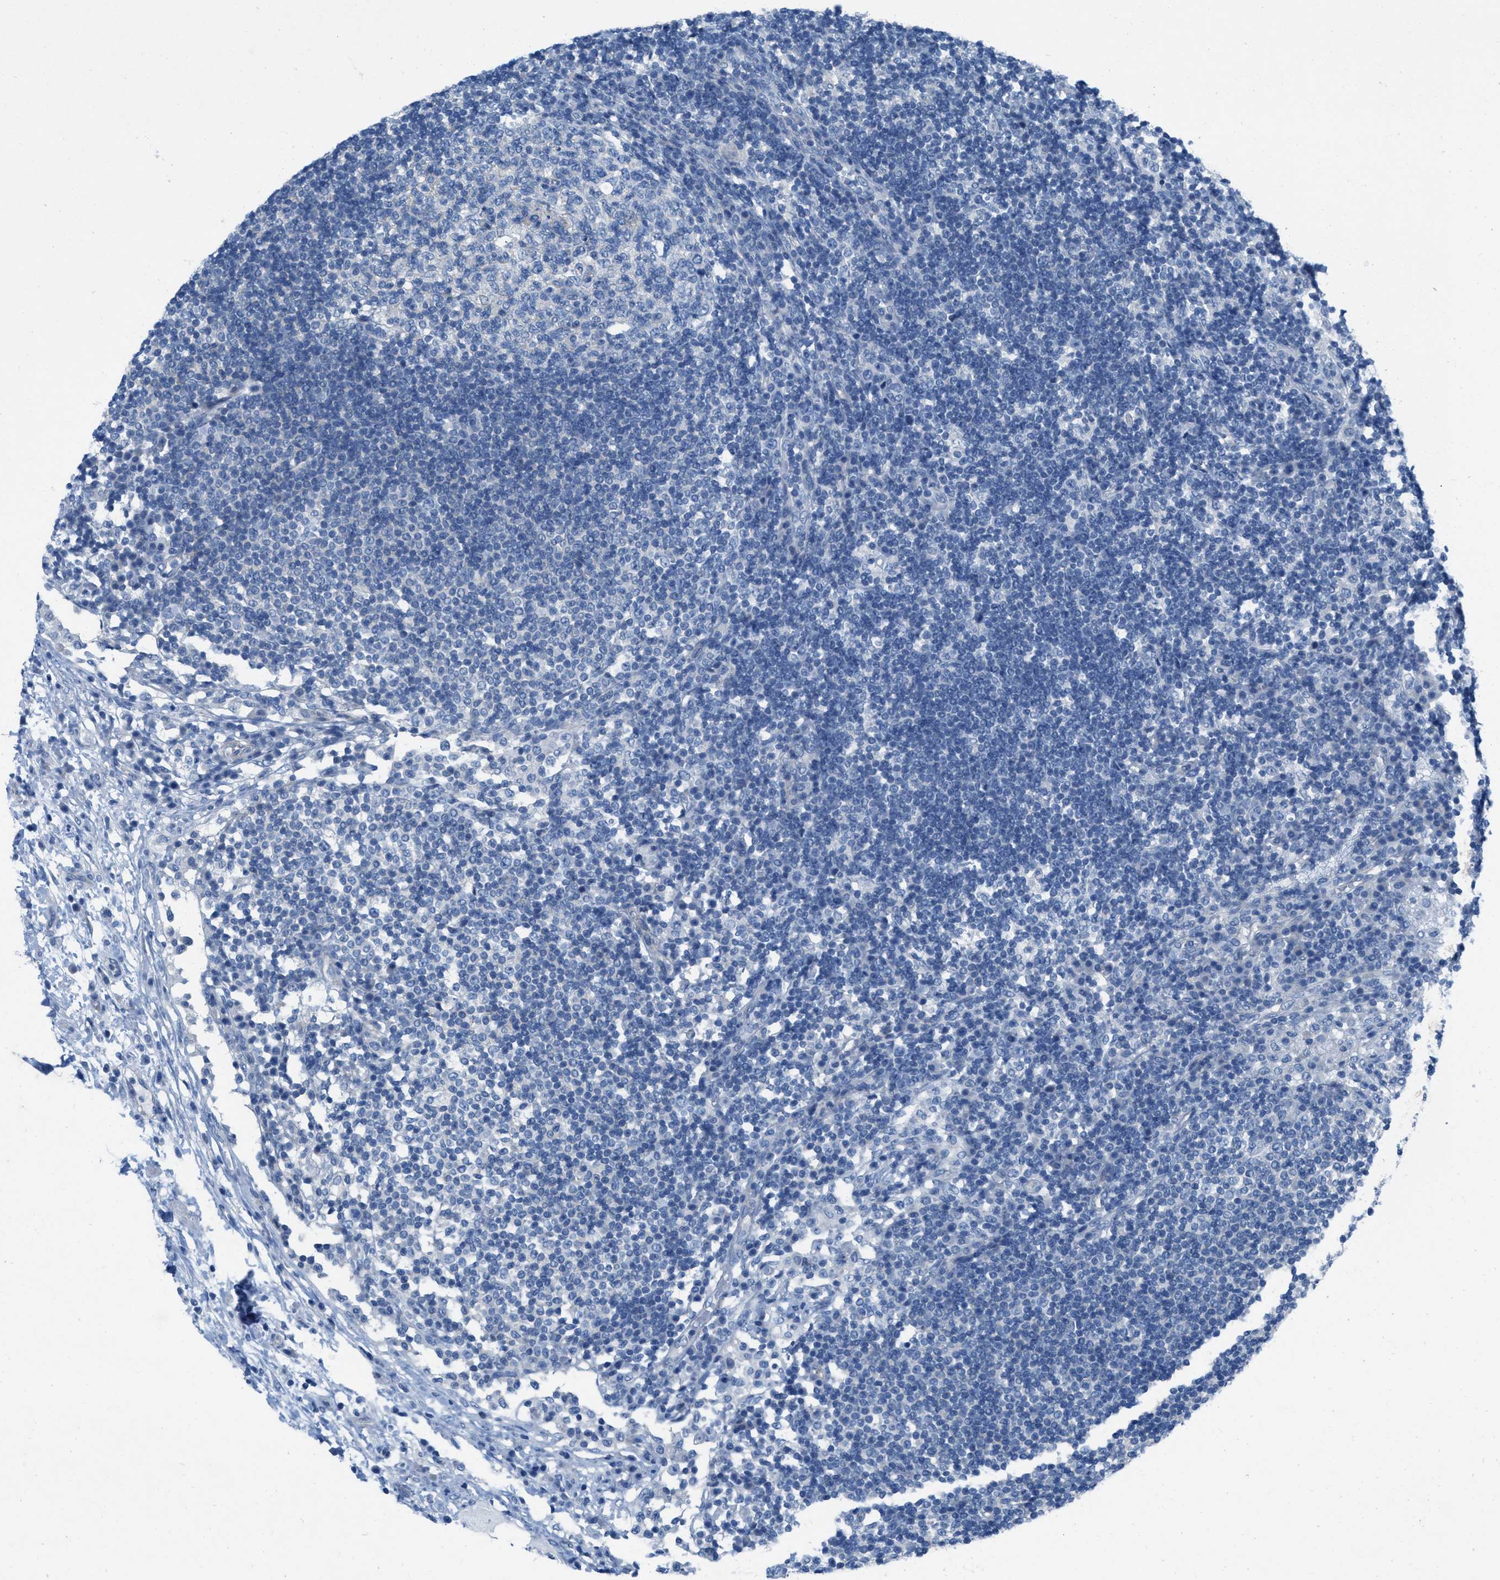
{"staining": {"intensity": "negative", "quantity": "none", "location": "none"}, "tissue": "lymph node", "cell_type": "Germinal center cells", "image_type": "normal", "snomed": [{"axis": "morphology", "description": "Normal tissue, NOS"}, {"axis": "topography", "description": "Lymph node"}], "caption": "Protein analysis of unremarkable lymph node reveals no significant staining in germinal center cells.", "gene": "GALNT17", "patient": {"sex": "female", "age": 53}}